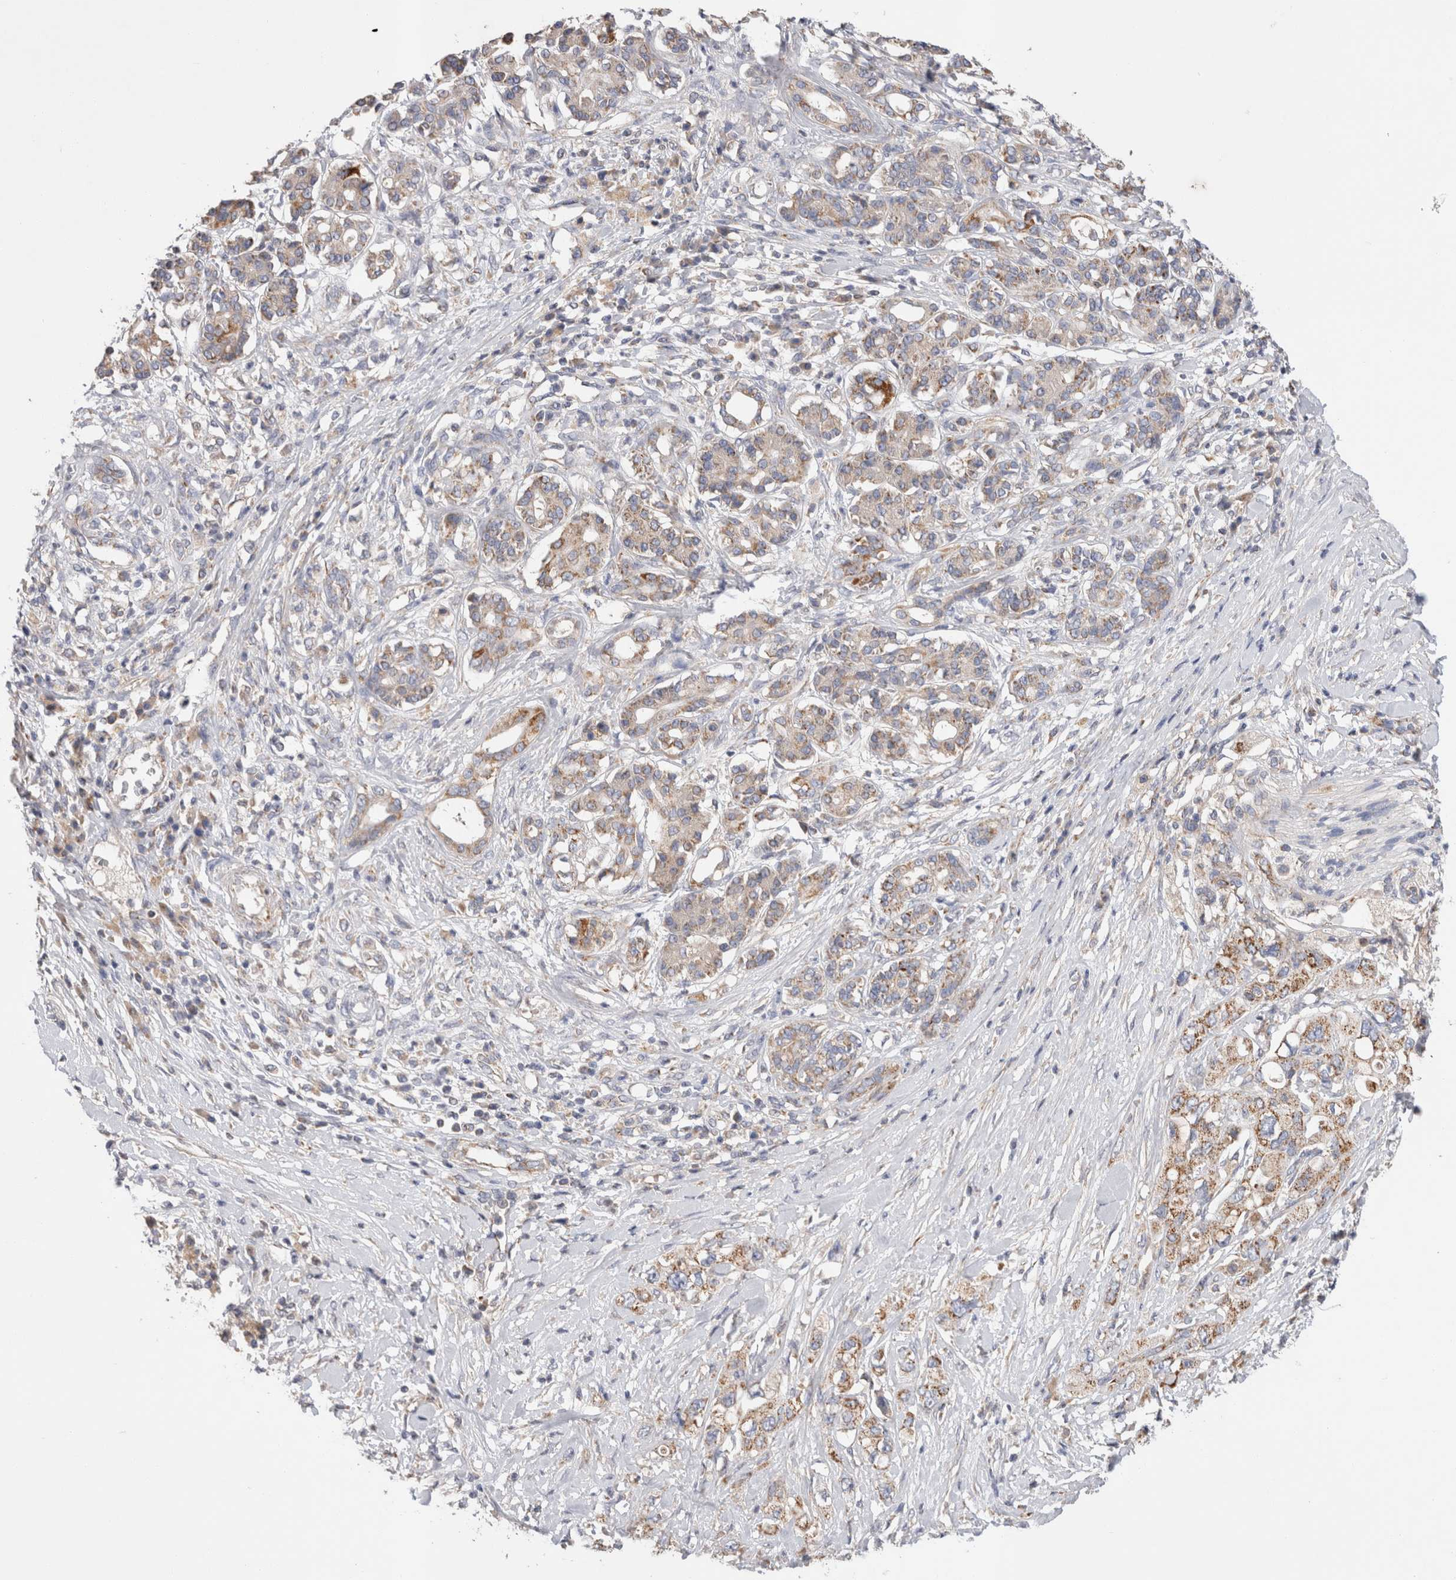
{"staining": {"intensity": "weak", "quantity": ">75%", "location": "cytoplasmic/membranous"}, "tissue": "pancreatic cancer", "cell_type": "Tumor cells", "image_type": "cancer", "snomed": [{"axis": "morphology", "description": "Adenocarcinoma, NOS"}, {"axis": "topography", "description": "Pancreas"}], "caption": "Immunohistochemical staining of pancreatic cancer reveals weak cytoplasmic/membranous protein staining in about >75% of tumor cells.", "gene": "IARS2", "patient": {"sex": "female", "age": 56}}